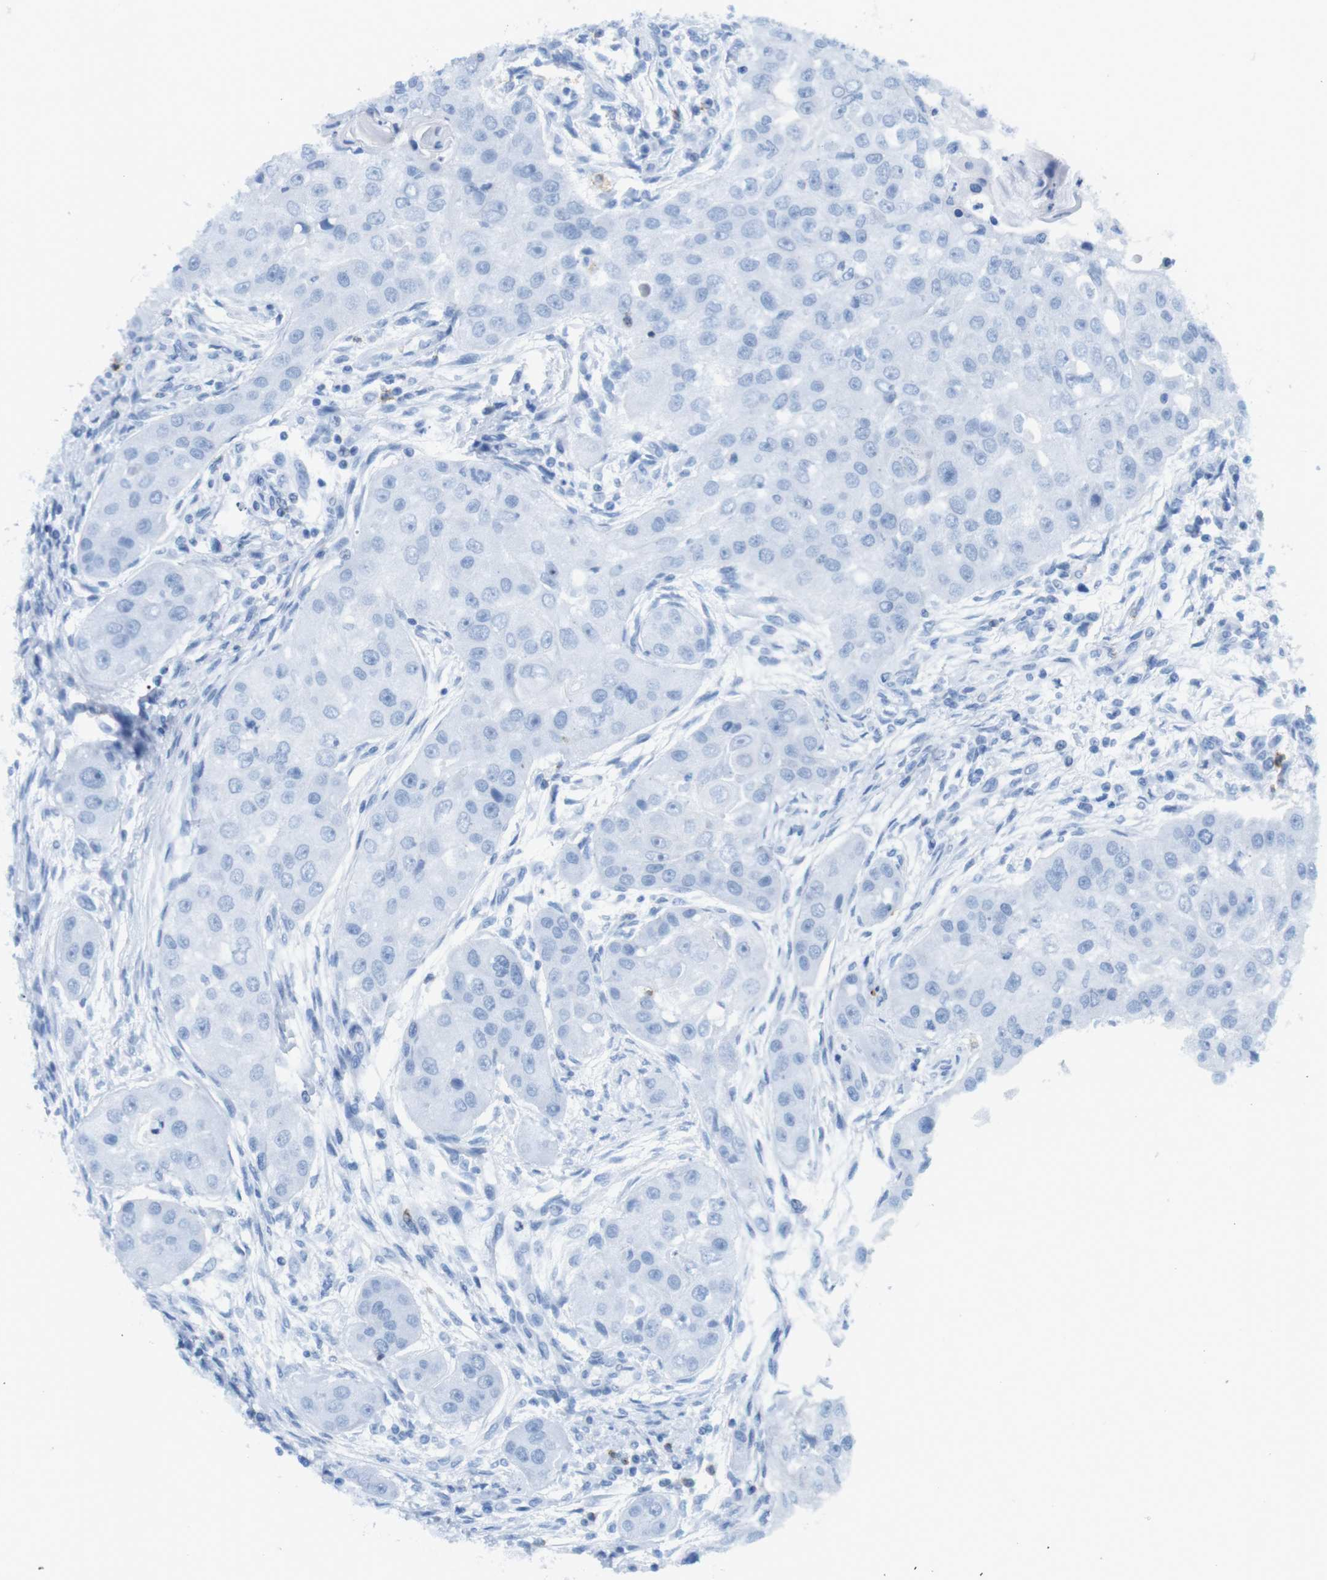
{"staining": {"intensity": "negative", "quantity": "none", "location": "none"}, "tissue": "head and neck cancer", "cell_type": "Tumor cells", "image_type": "cancer", "snomed": [{"axis": "morphology", "description": "Normal tissue, NOS"}, {"axis": "morphology", "description": "Squamous cell carcinoma, NOS"}, {"axis": "topography", "description": "Skeletal muscle"}, {"axis": "topography", "description": "Head-Neck"}], "caption": "The photomicrograph displays no staining of tumor cells in head and neck squamous cell carcinoma.", "gene": "TNFRSF4", "patient": {"sex": "male", "age": 51}}